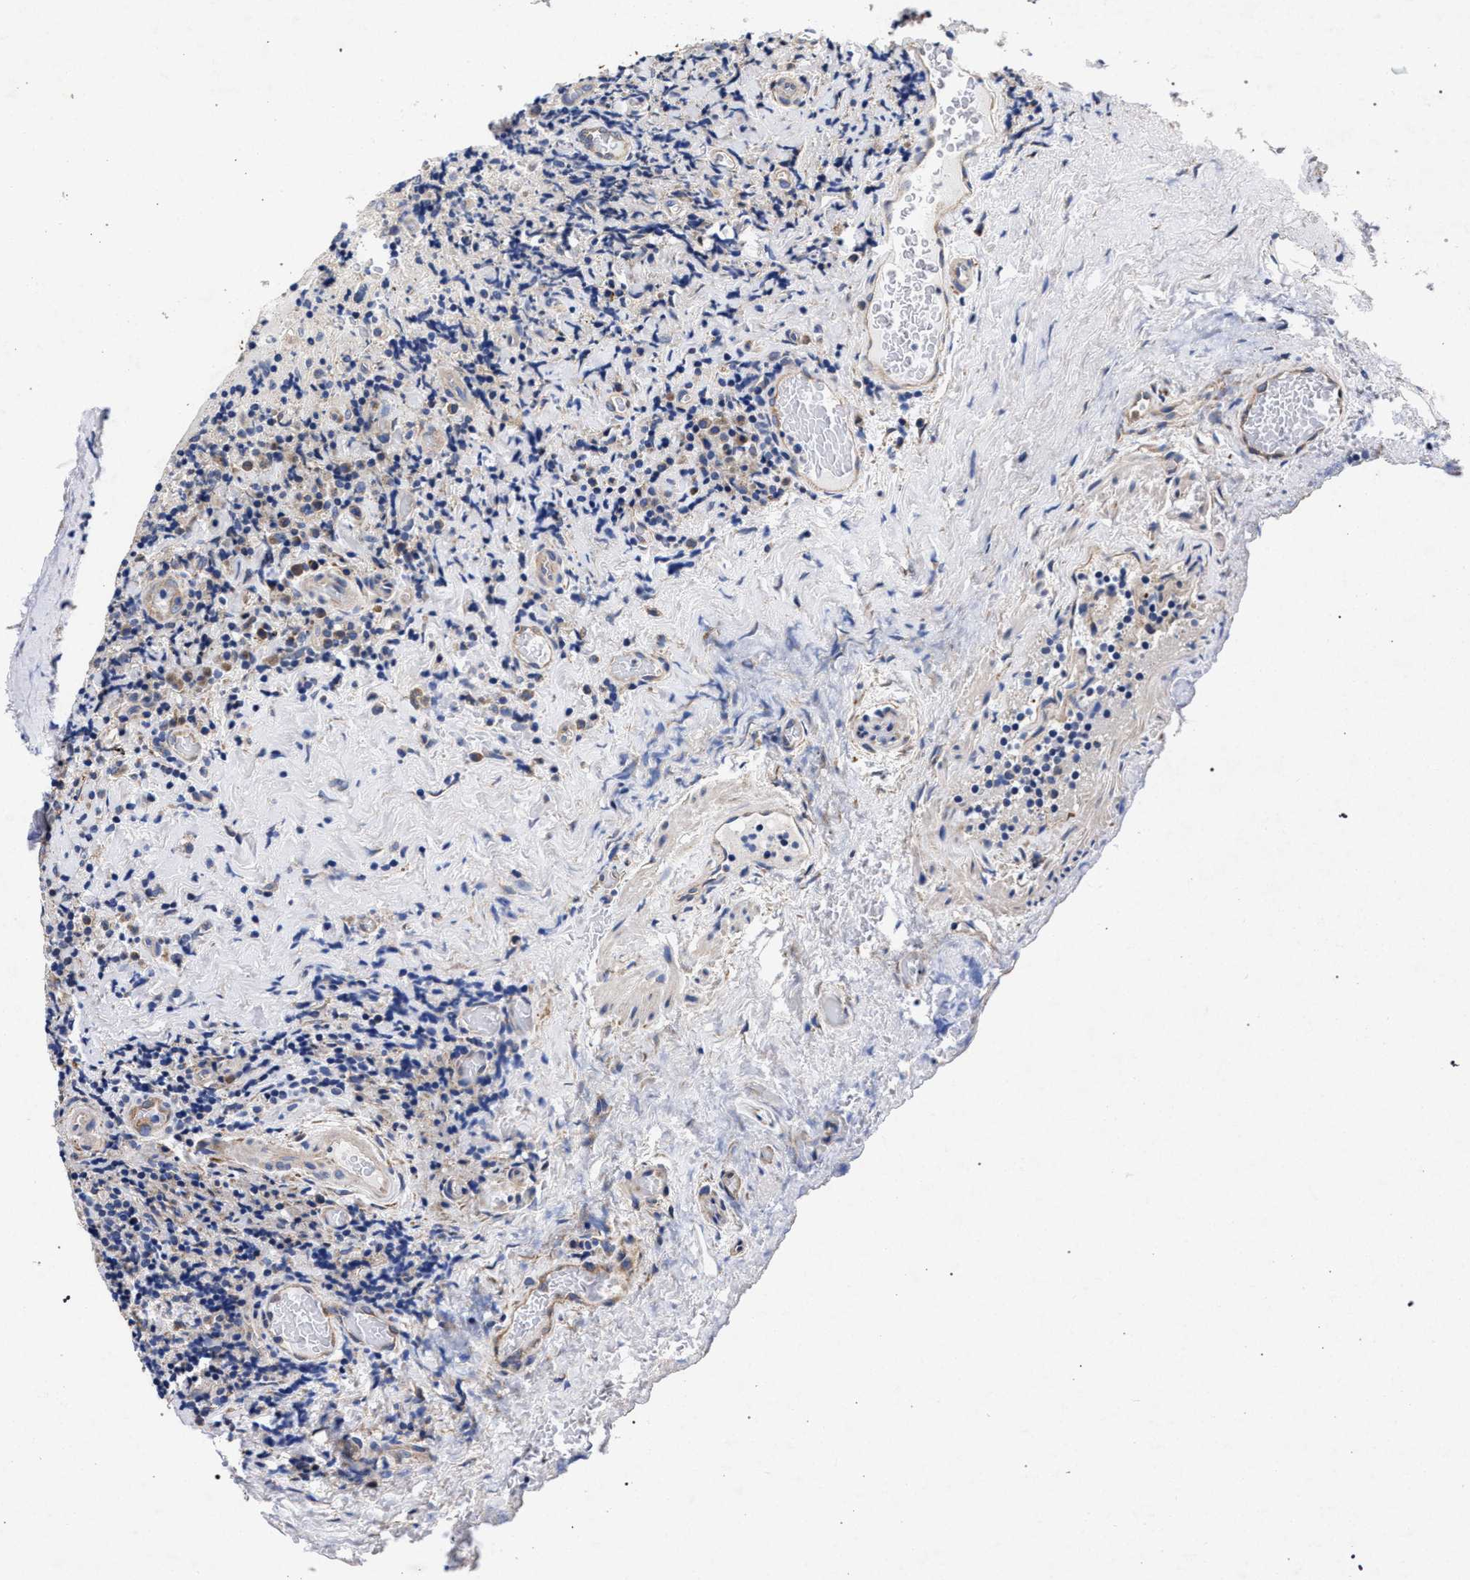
{"staining": {"intensity": "weak", "quantity": "<25%", "location": "cytoplasmic/membranous"}, "tissue": "lymphoma", "cell_type": "Tumor cells", "image_type": "cancer", "snomed": [{"axis": "morphology", "description": "Malignant lymphoma, non-Hodgkin's type, High grade"}, {"axis": "topography", "description": "Tonsil"}], "caption": "Micrograph shows no significant protein positivity in tumor cells of malignant lymphoma, non-Hodgkin's type (high-grade).", "gene": "CFAP95", "patient": {"sex": "female", "age": 36}}